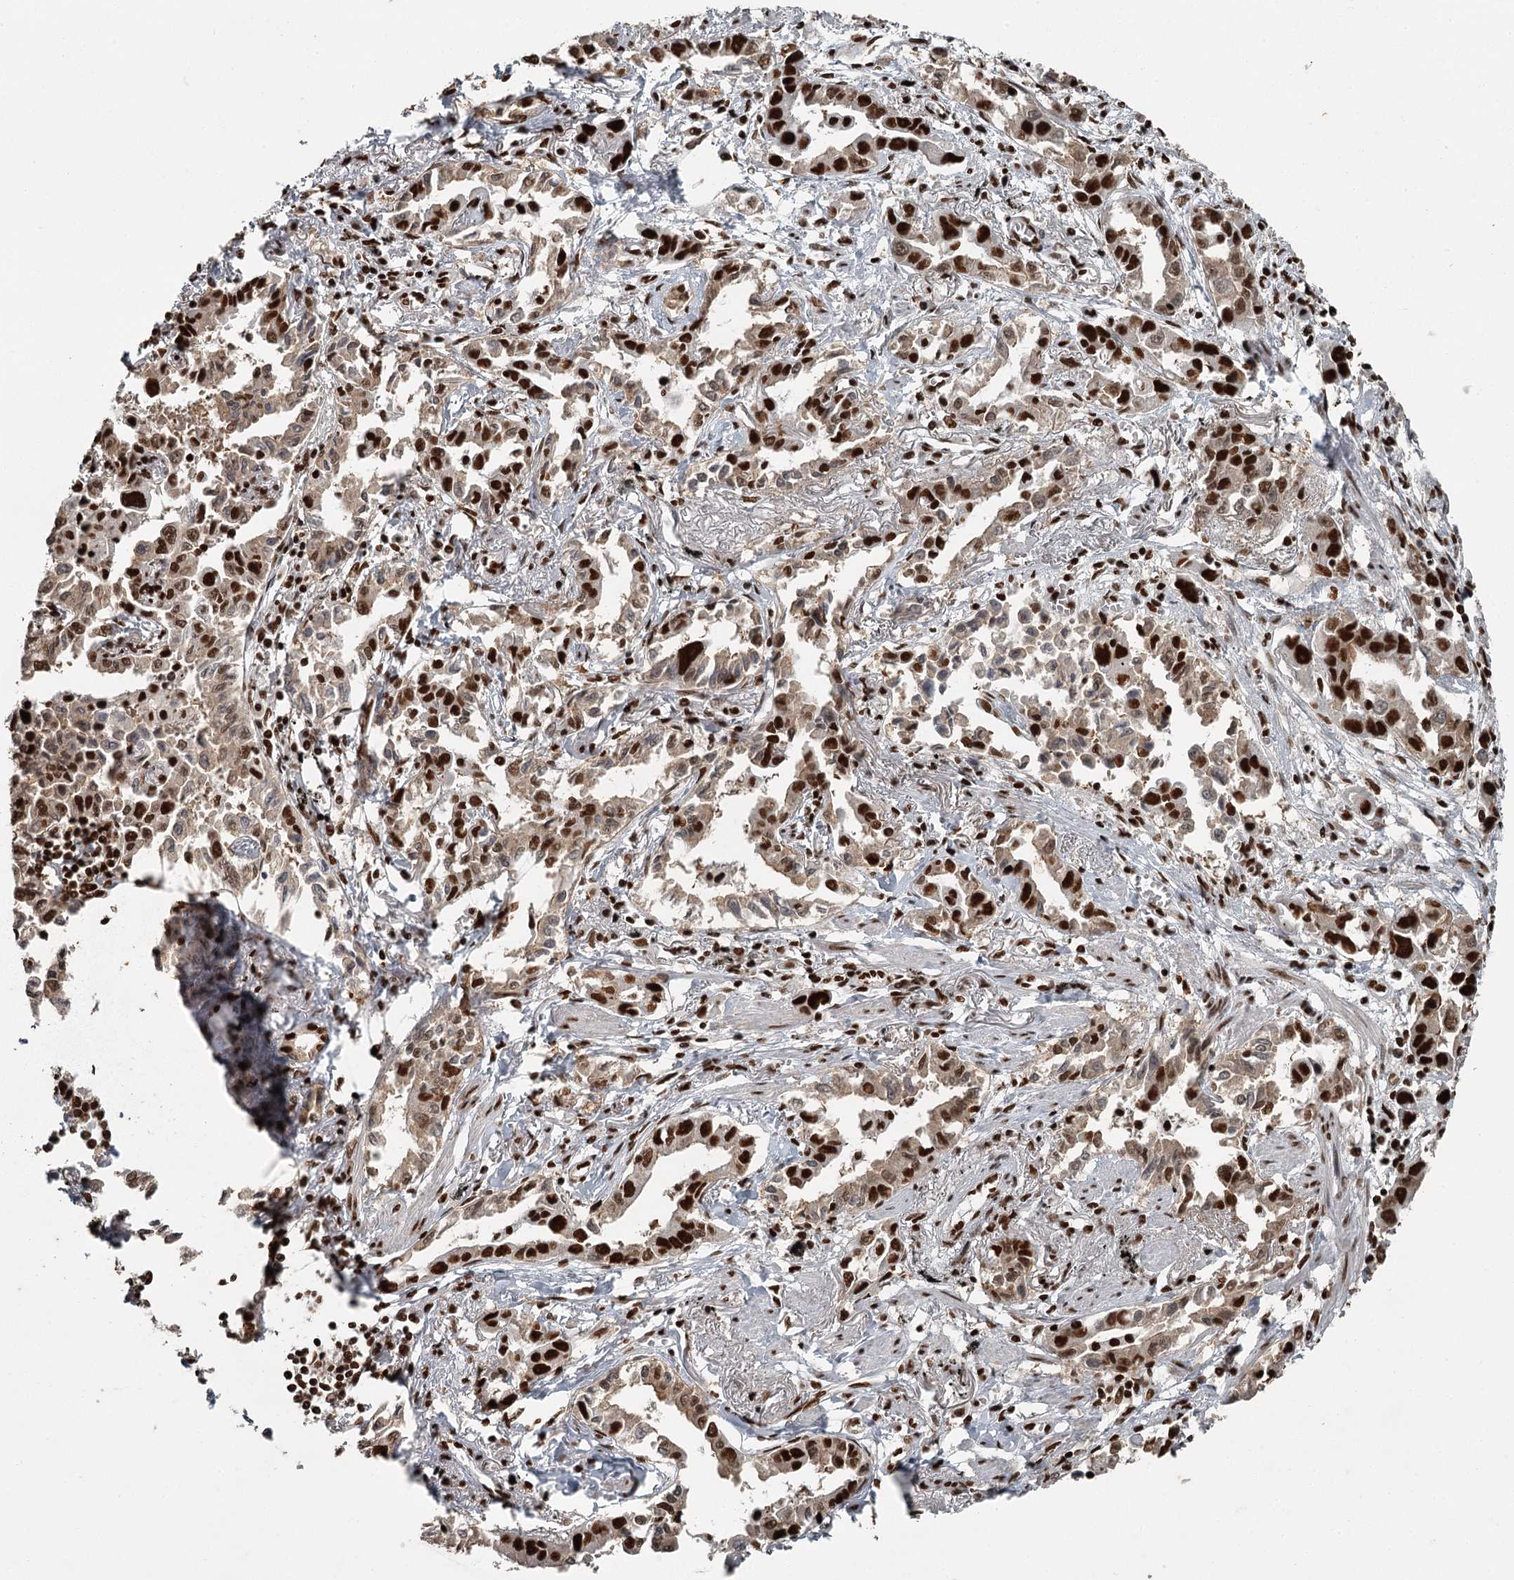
{"staining": {"intensity": "strong", "quantity": "25%-75%", "location": "nuclear"}, "tissue": "lung cancer", "cell_type": "Tumor cells", "image_type": "cancer", "snomed": [{"axis": "morphology", "description": "Adenocarcinoma, NOS"}, {"axis": "topography", "description": "Lung"}], "caption": "Protein staining displays strong nuclear staining in about 25%-75% of tumor cells in lung cancer. Using DAB (3,3'-diaminobenzidine) (brown) and hematoxylin (blue) stains, captured at high magnification using brightfield microscopy.", "gene": "RBBP7", "patient": {"sex": "male", "age": 67}}